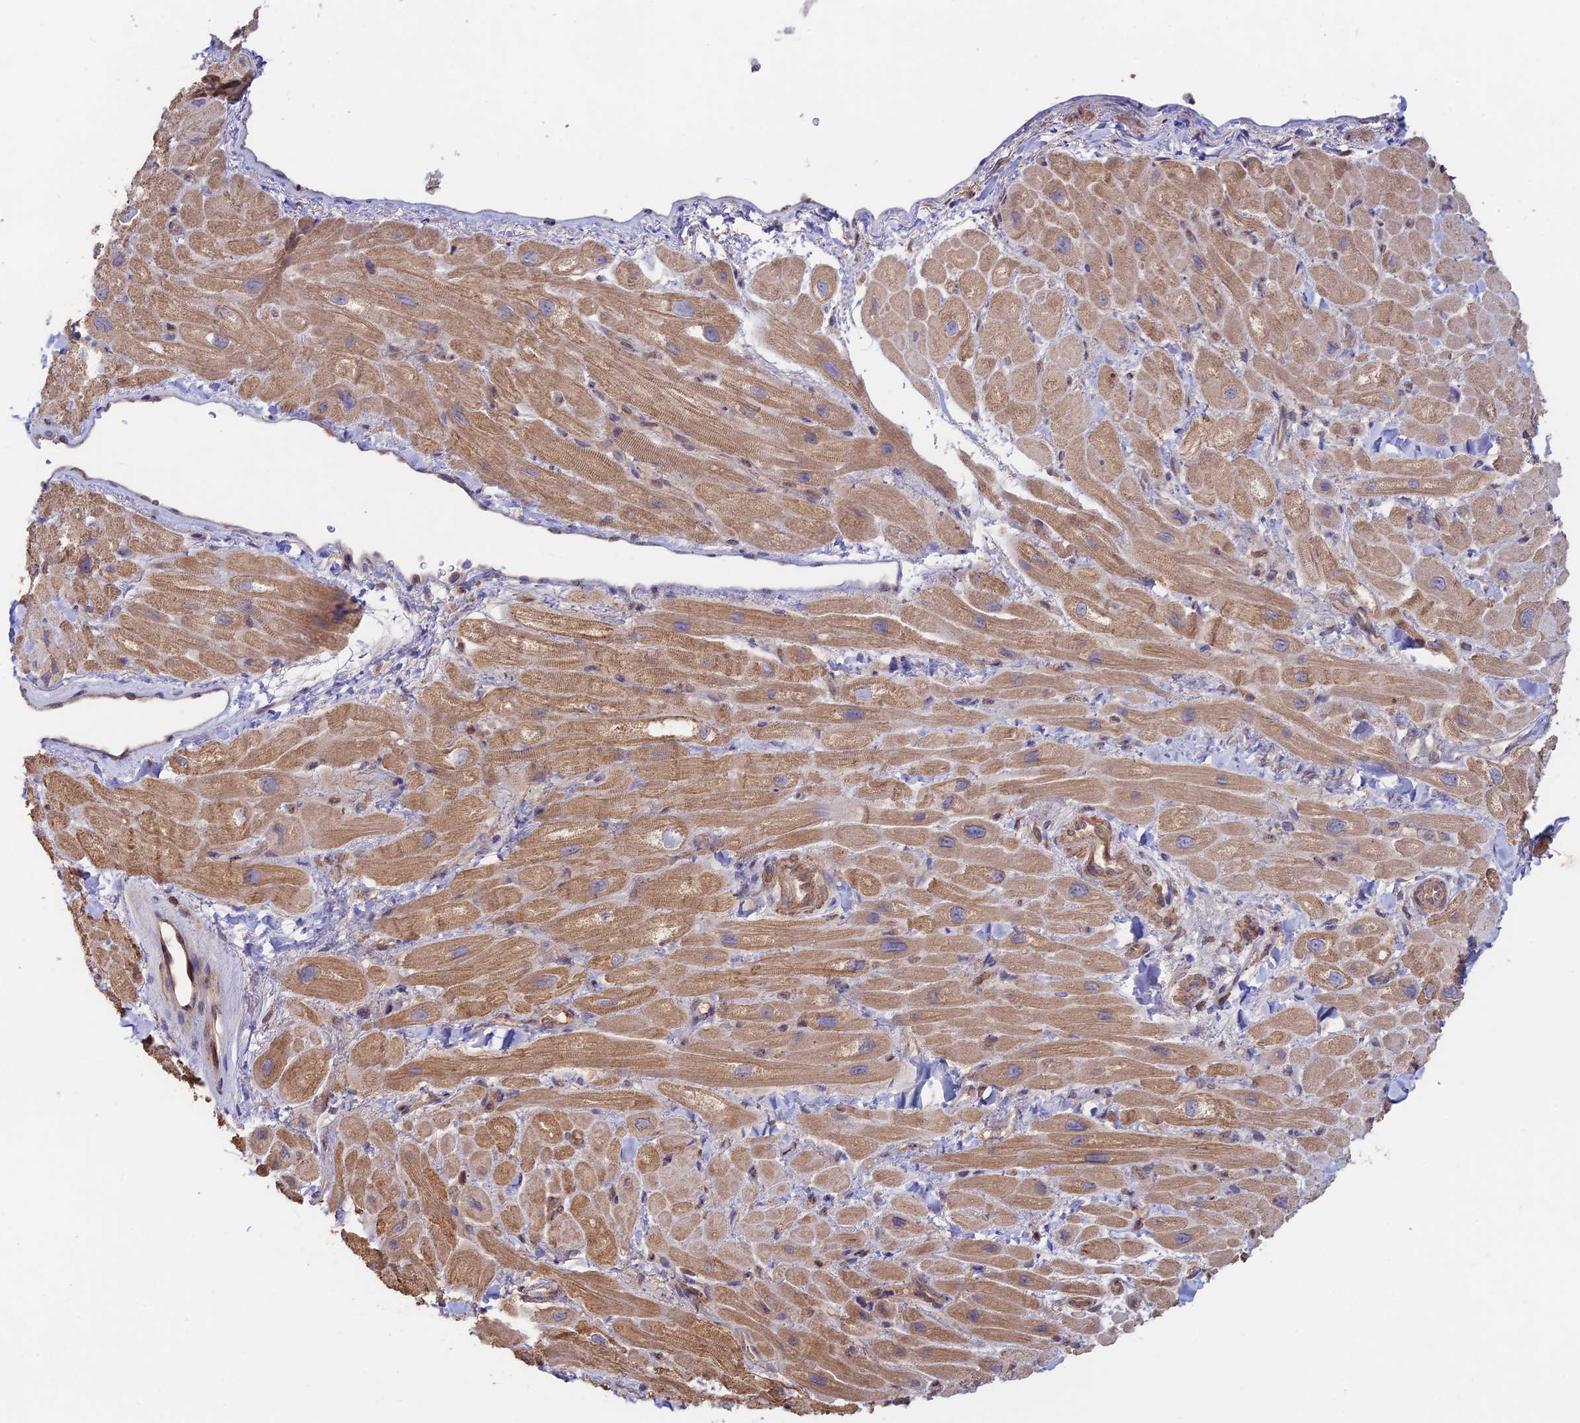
{"staining": {"intensity": "moderate", "quantity": ">75%", "location": "cytoplasmic/membranous"}, "tissue": "heart muscle", "cell_type": "Cardiomyocytes", "image_type": "normal", "snomed": [{"axis": "morphology", "description": "Normal tissue, NOS"}, {"axis": "topography", "description": "Heart"}], "caption": "Normal heart muscle was stained to show a protein in brown. There is medium levels of moderate cytoplasmic/membranous expression in approximately >75% of cardiomyocytes.", "gene": "CLCF1", "patient": {"sex": "male", "age": 65}}